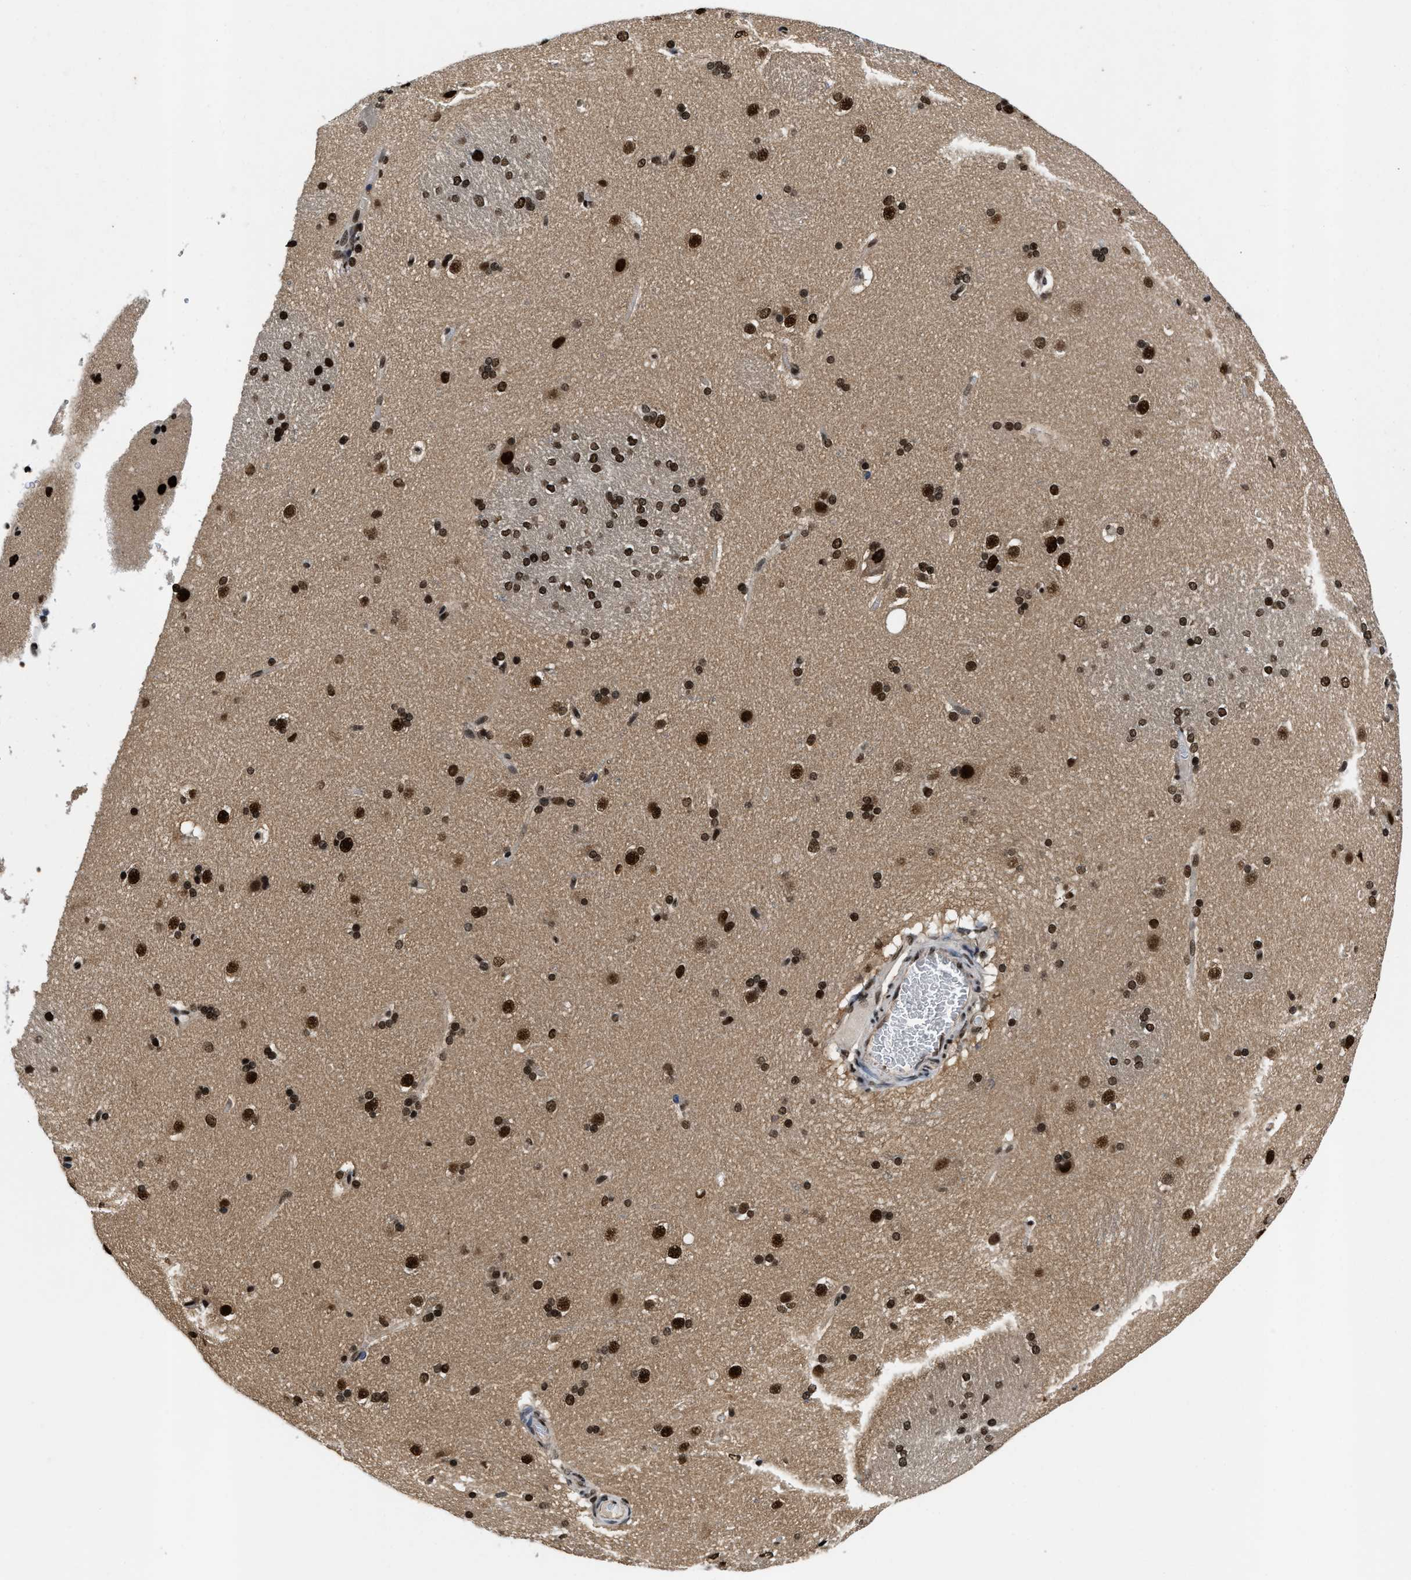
{"staining": {"intensity": "strong", "quantity": ">75%", "location": "nuclear"}, "tissue": "caudate", "cell_type": "Glial cells", "image_type": "normal", "snomed": [{"axis": "morphology", "description": "Normal tissue, NOS"}, {"axis": "topography", "description": "Lateral ventricle wall"}], "caption": "Protein staining of benign caudate reveals strong nuclear expression in approximately >75% of glial cells.", "gene": "SAFB", "patient": {"sex": "female", "age": 19}}